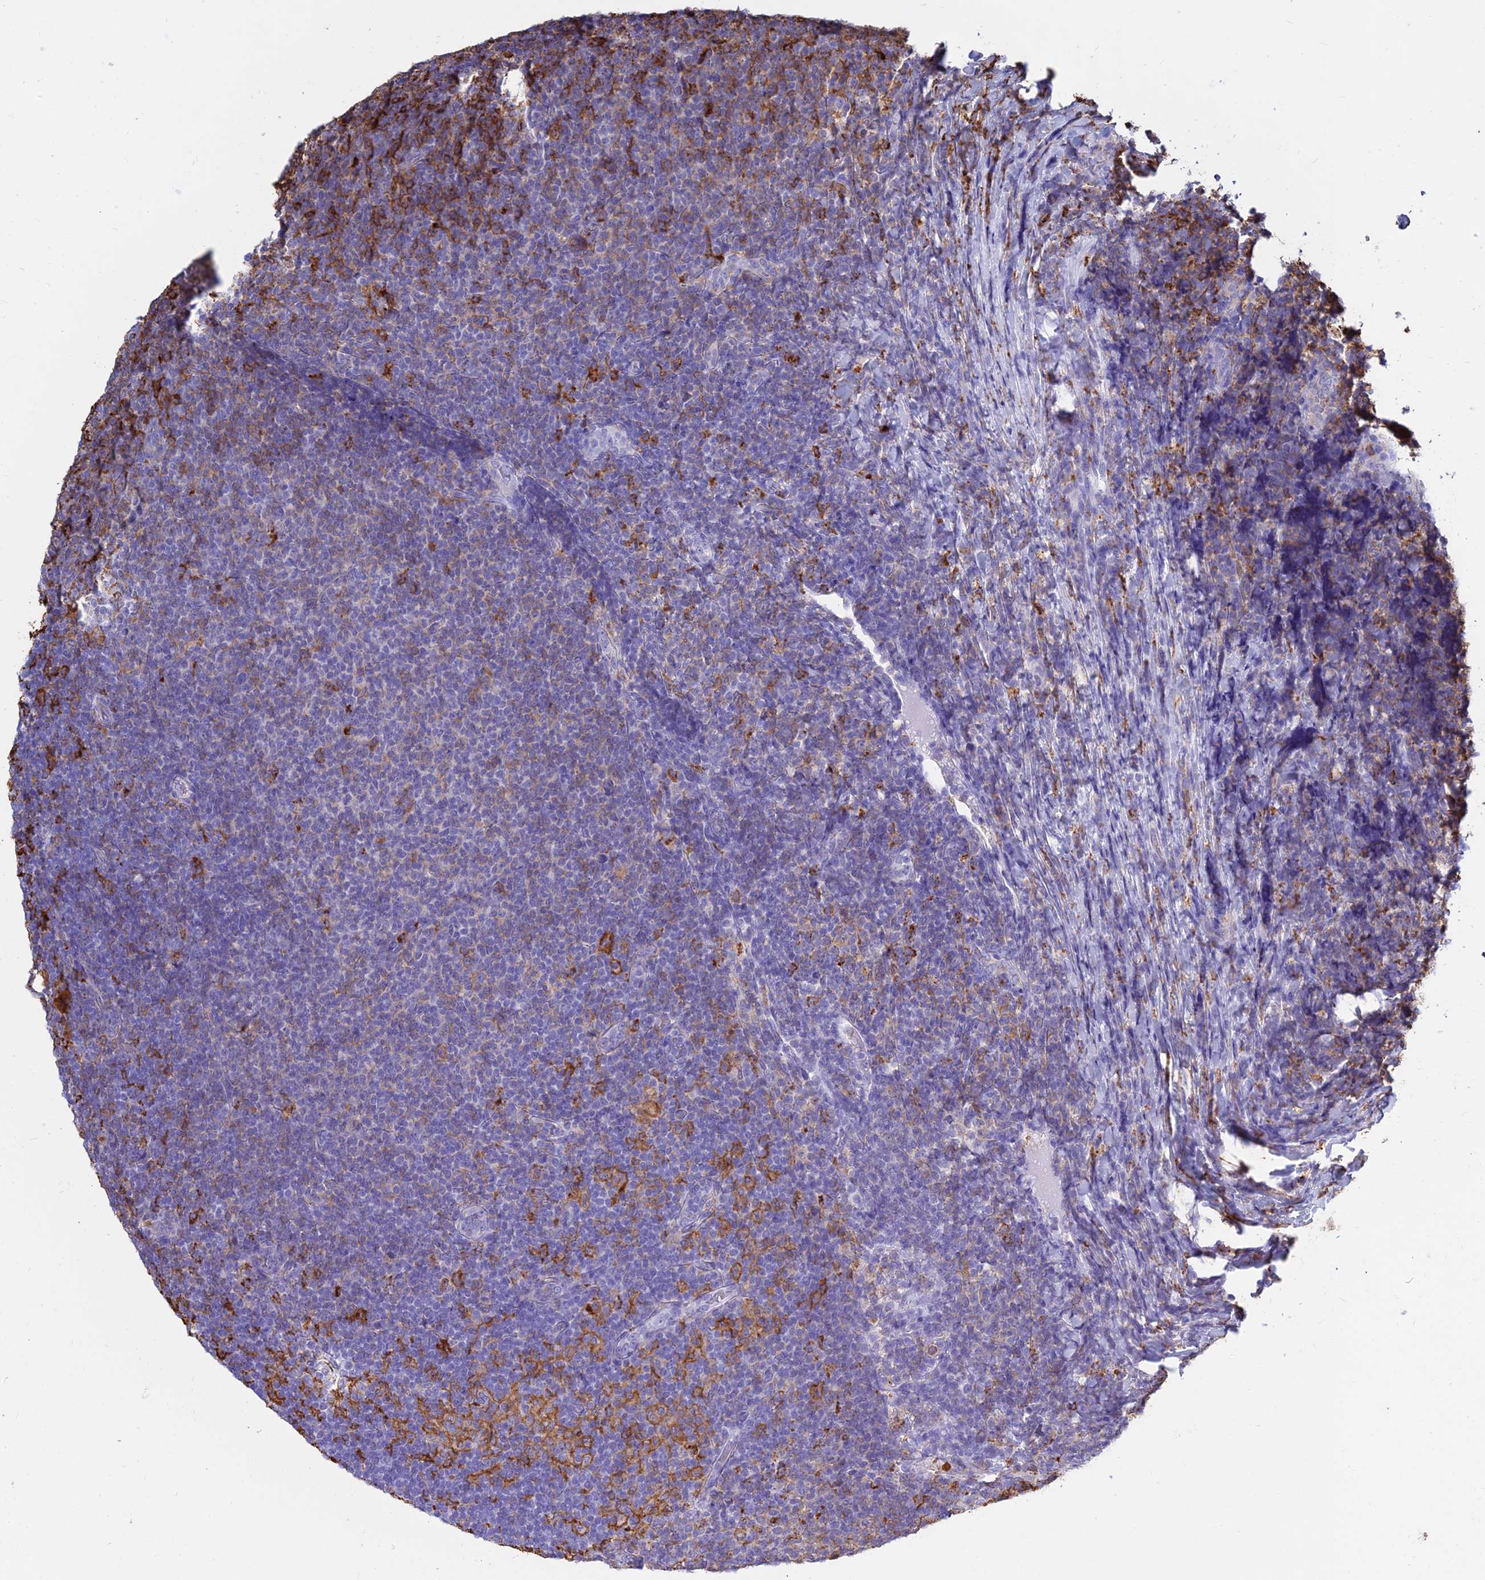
{"staining": {"intensity": "moderate", "quantity": "<25%", "location": "cytoplasmic/membranous"}, "tissue": "lymphoma", "cell_type": "Tumor cells", "image_type": "cancer", "snomed": [{"axis": "morphology", "description": "Malignant lymphoma, non-Hodgkin's type, Low grade"}, {"axis": "topography", "description": "Lymph node"}], "caption": "Lymphoma was stained to show a protein in brown. There is low levels of moderate cytoplasmic/membranous expression in approximately <25% of tumor cells. (brown staining indicates protein expression, while blue staining denotes nuclei).", "gene": "HLA-DRB1", "patient": {"sex": "male", "age": 66}}